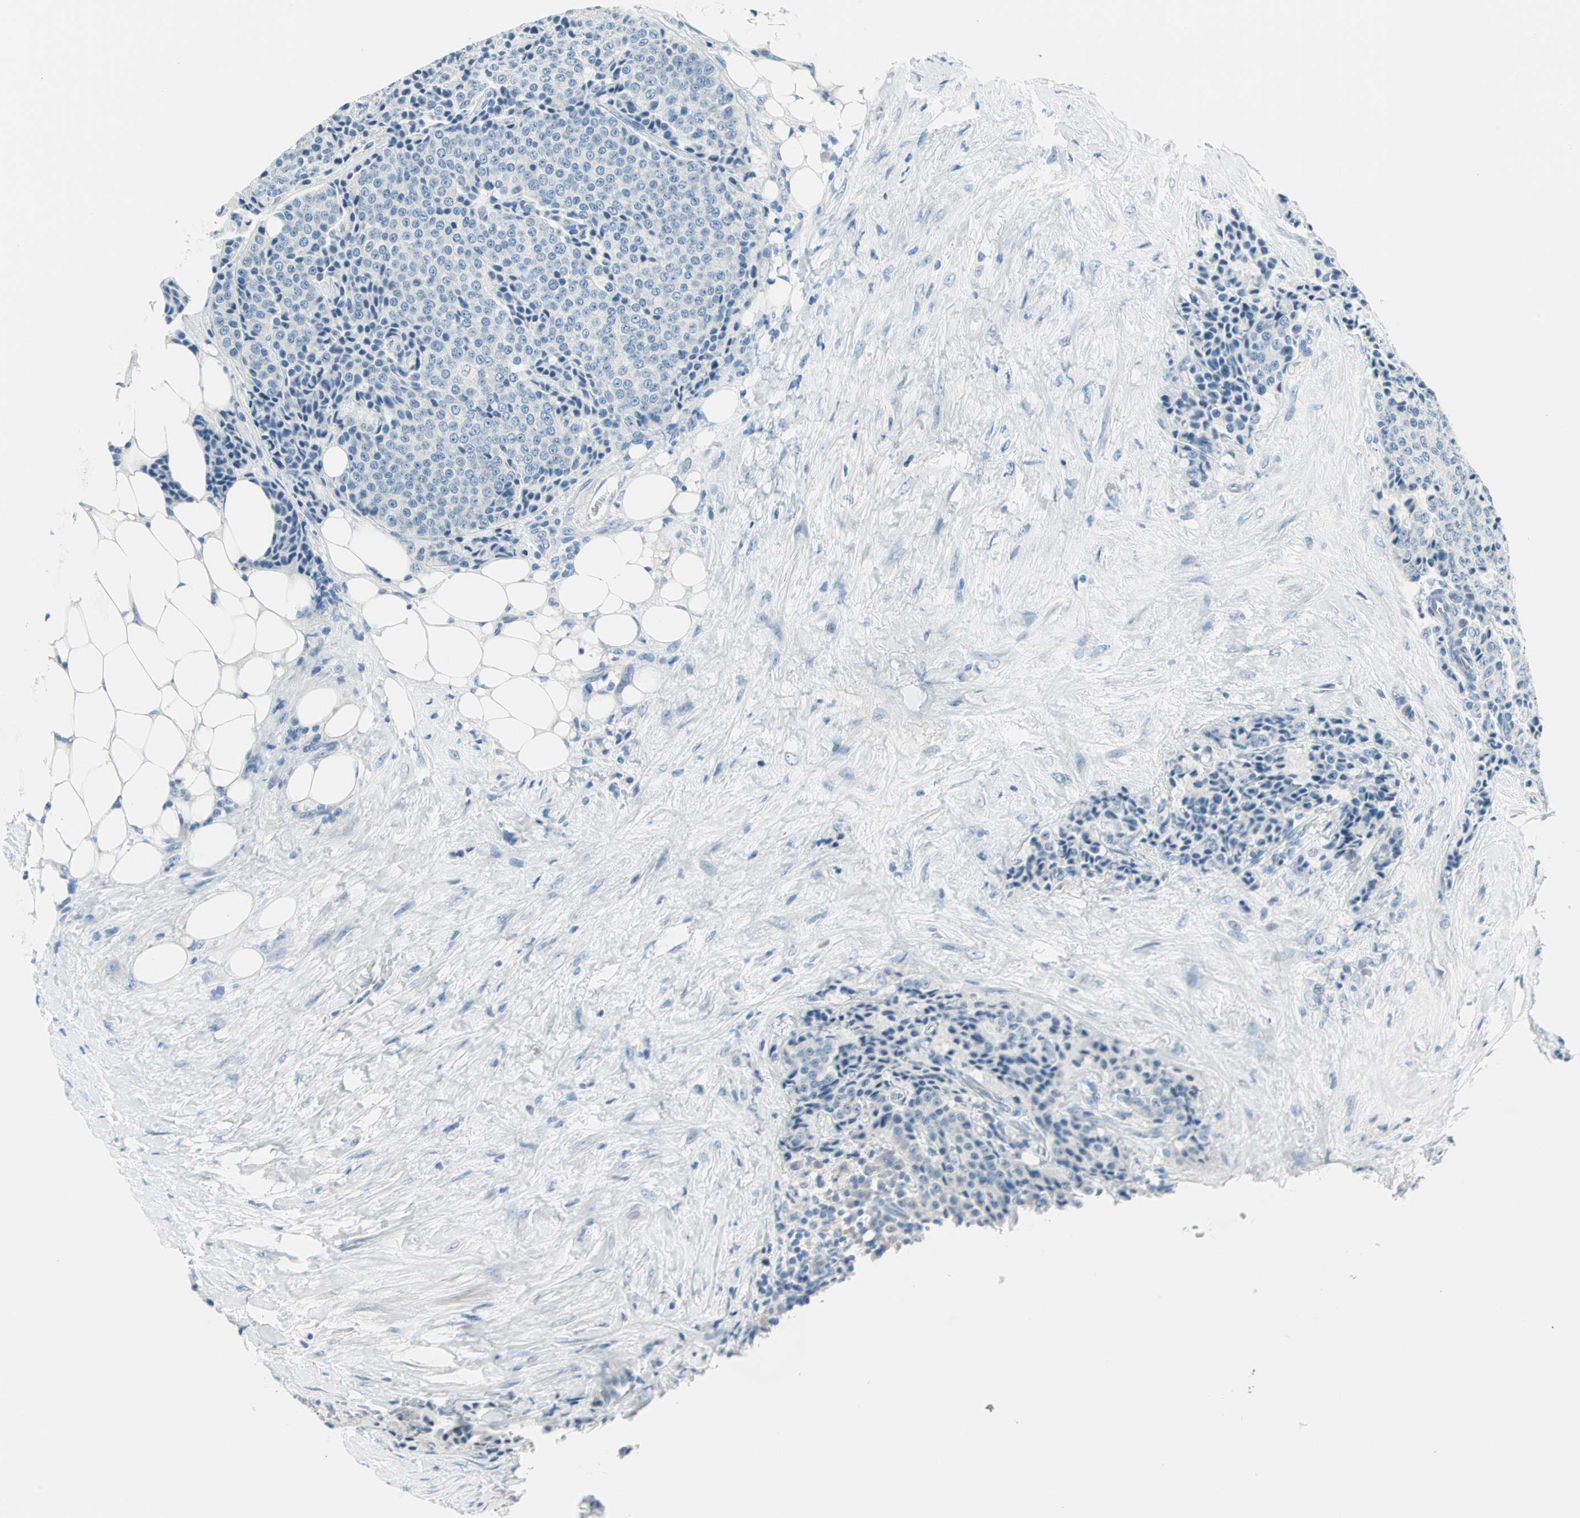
{"staining": {"intensity": "negative", "quantity": "none", "location": "none"}, "tissue": "carcinoid", "cell_type": "Tumor cells", "image_type": "cancer", "snomed": [{"axis": "morphology", "description": "Carcinoid, malignant, NOS"}, {"axis": "topography", "description": "Colon"}], "caption": "The micrograph exhibits no staining of tumor cells in carcinoid.", "gene": "SULT1C2", "patient": {"sex": "female", "age": 61}}